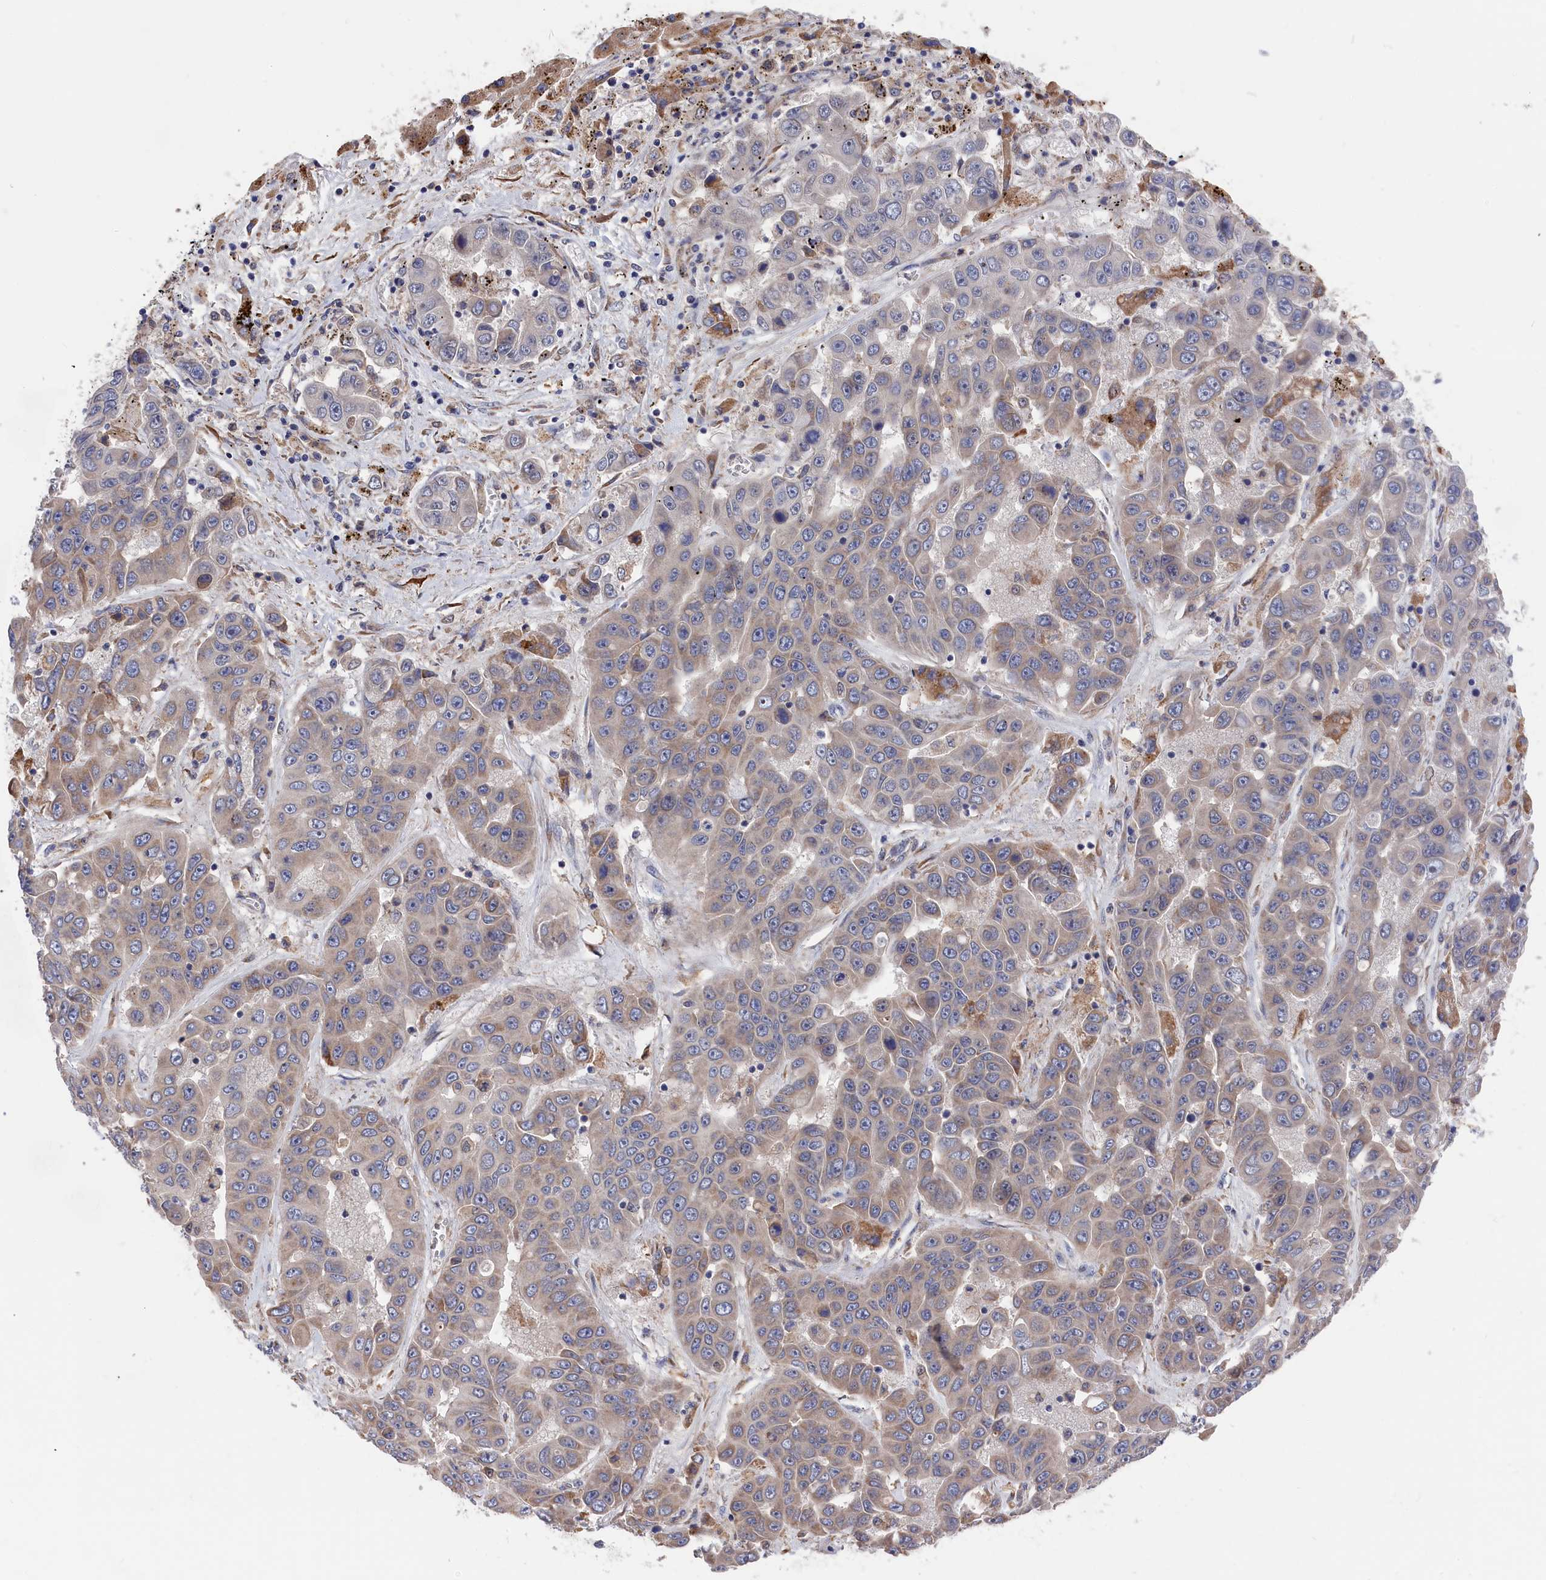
{"staining": {"intensity": "weak", "quantity": "25%-75%", "location": "cytoplasmic/membranous"}, "tissue": "liver cancer", "cell_type": "Tumor cells", "image_type": "cancer", "snomed": [{"axis": "morphology", "description": "Cholangiocarcinoma"}, {"axis": "topography", "description": "Liver"}], "caption": "A low amount of weak cytoplasmic/membranous expression is seen in about 25%-75% of tumor cells in liver cancer tissue.", "gene": "CYB5D2", "patient": {"sex": "female", "age": 52}}